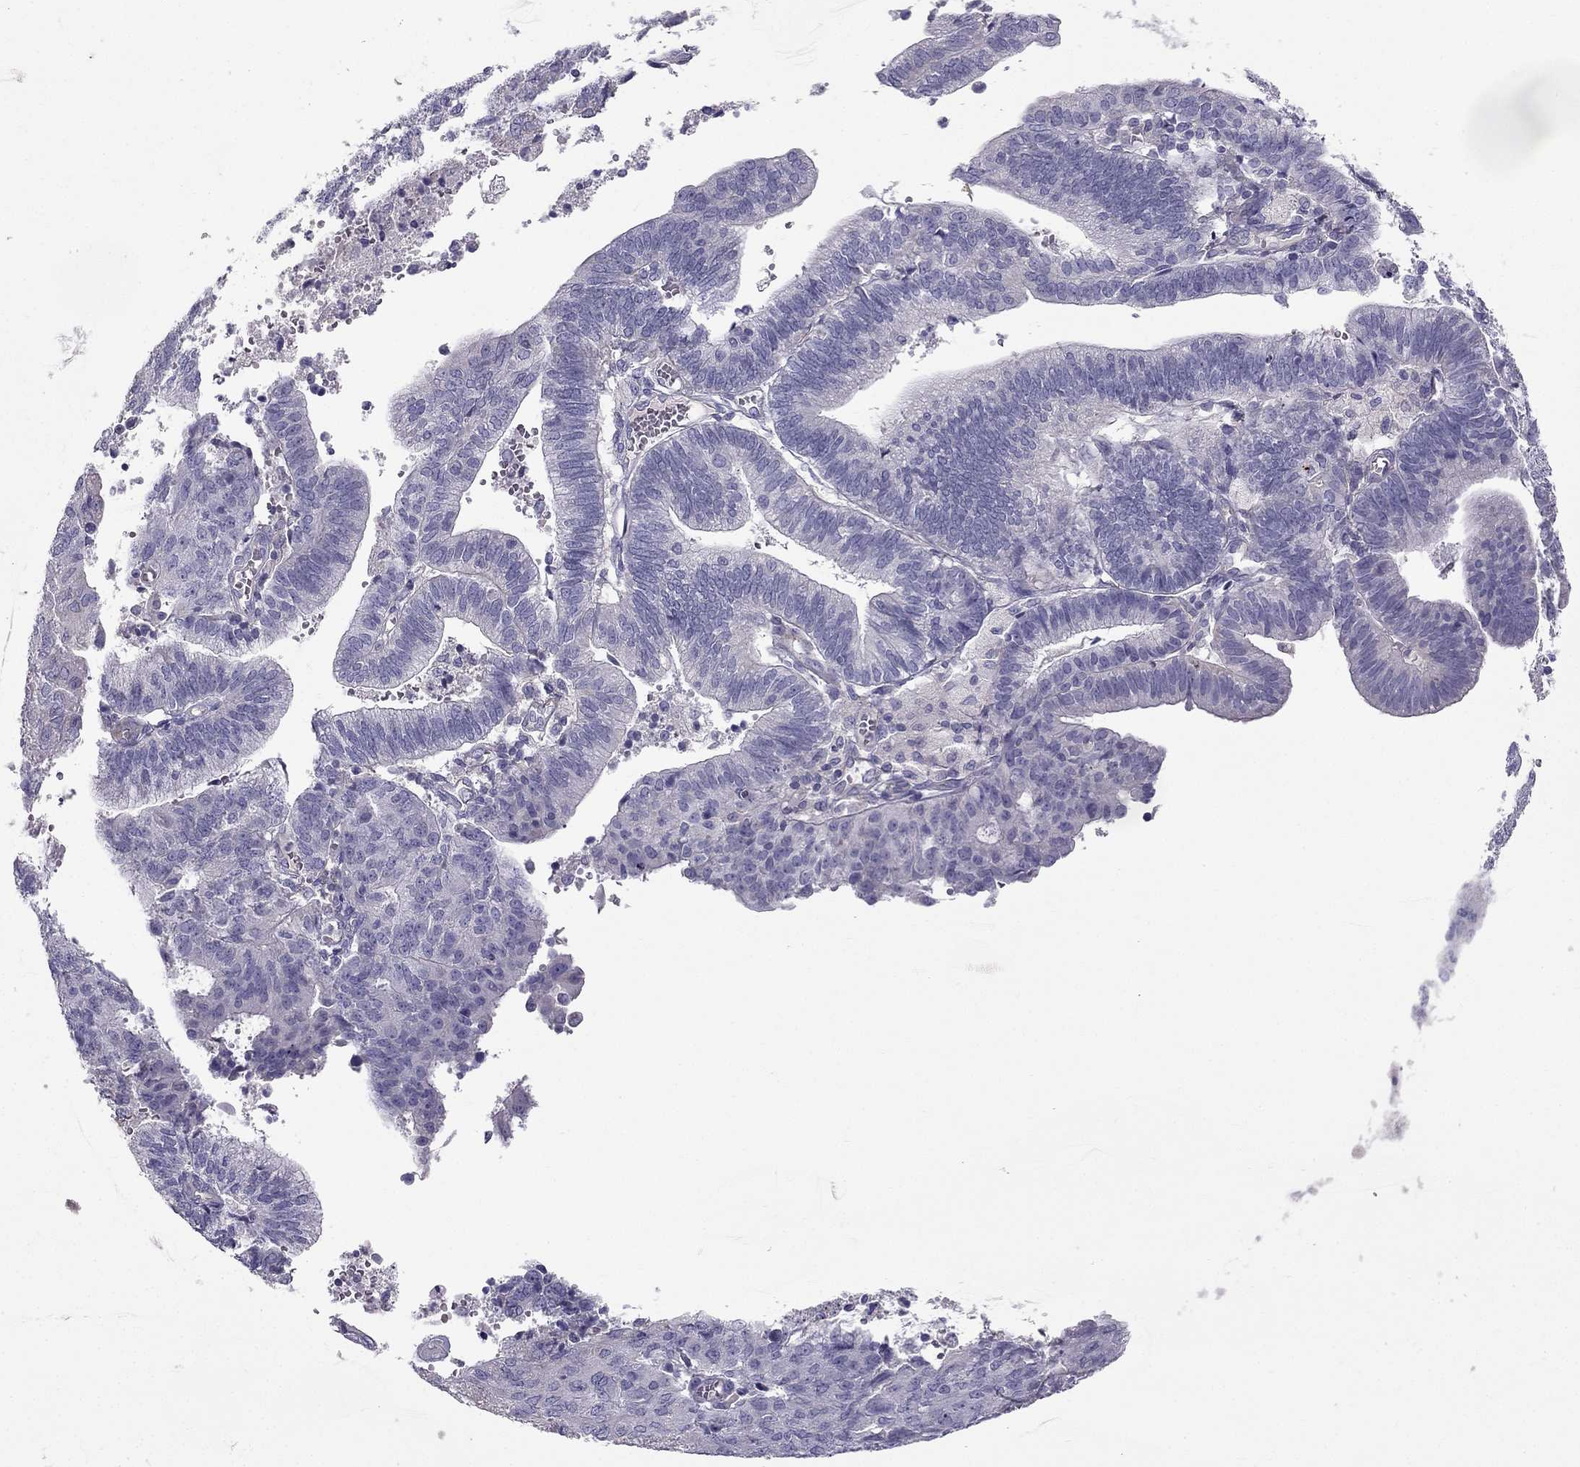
{"staining": {"intensity": "negative", "quantity": "none", "location": "none"}, "tissue": "endometrial cancer", "cell_type": "Tumor cells", "image_type": "cancer", "snomed": [{"axis": "morphology", "description": "Adenocarcinoma, NOS"}, {"axis": "topography", "description": "Endometrium"}], "caption": "Immunohistochemical staining of human endometrial cancer displays no significant staining in tumor cells.", "gene": "SYT5", "patient": {"sex": "female", "age": 82}}